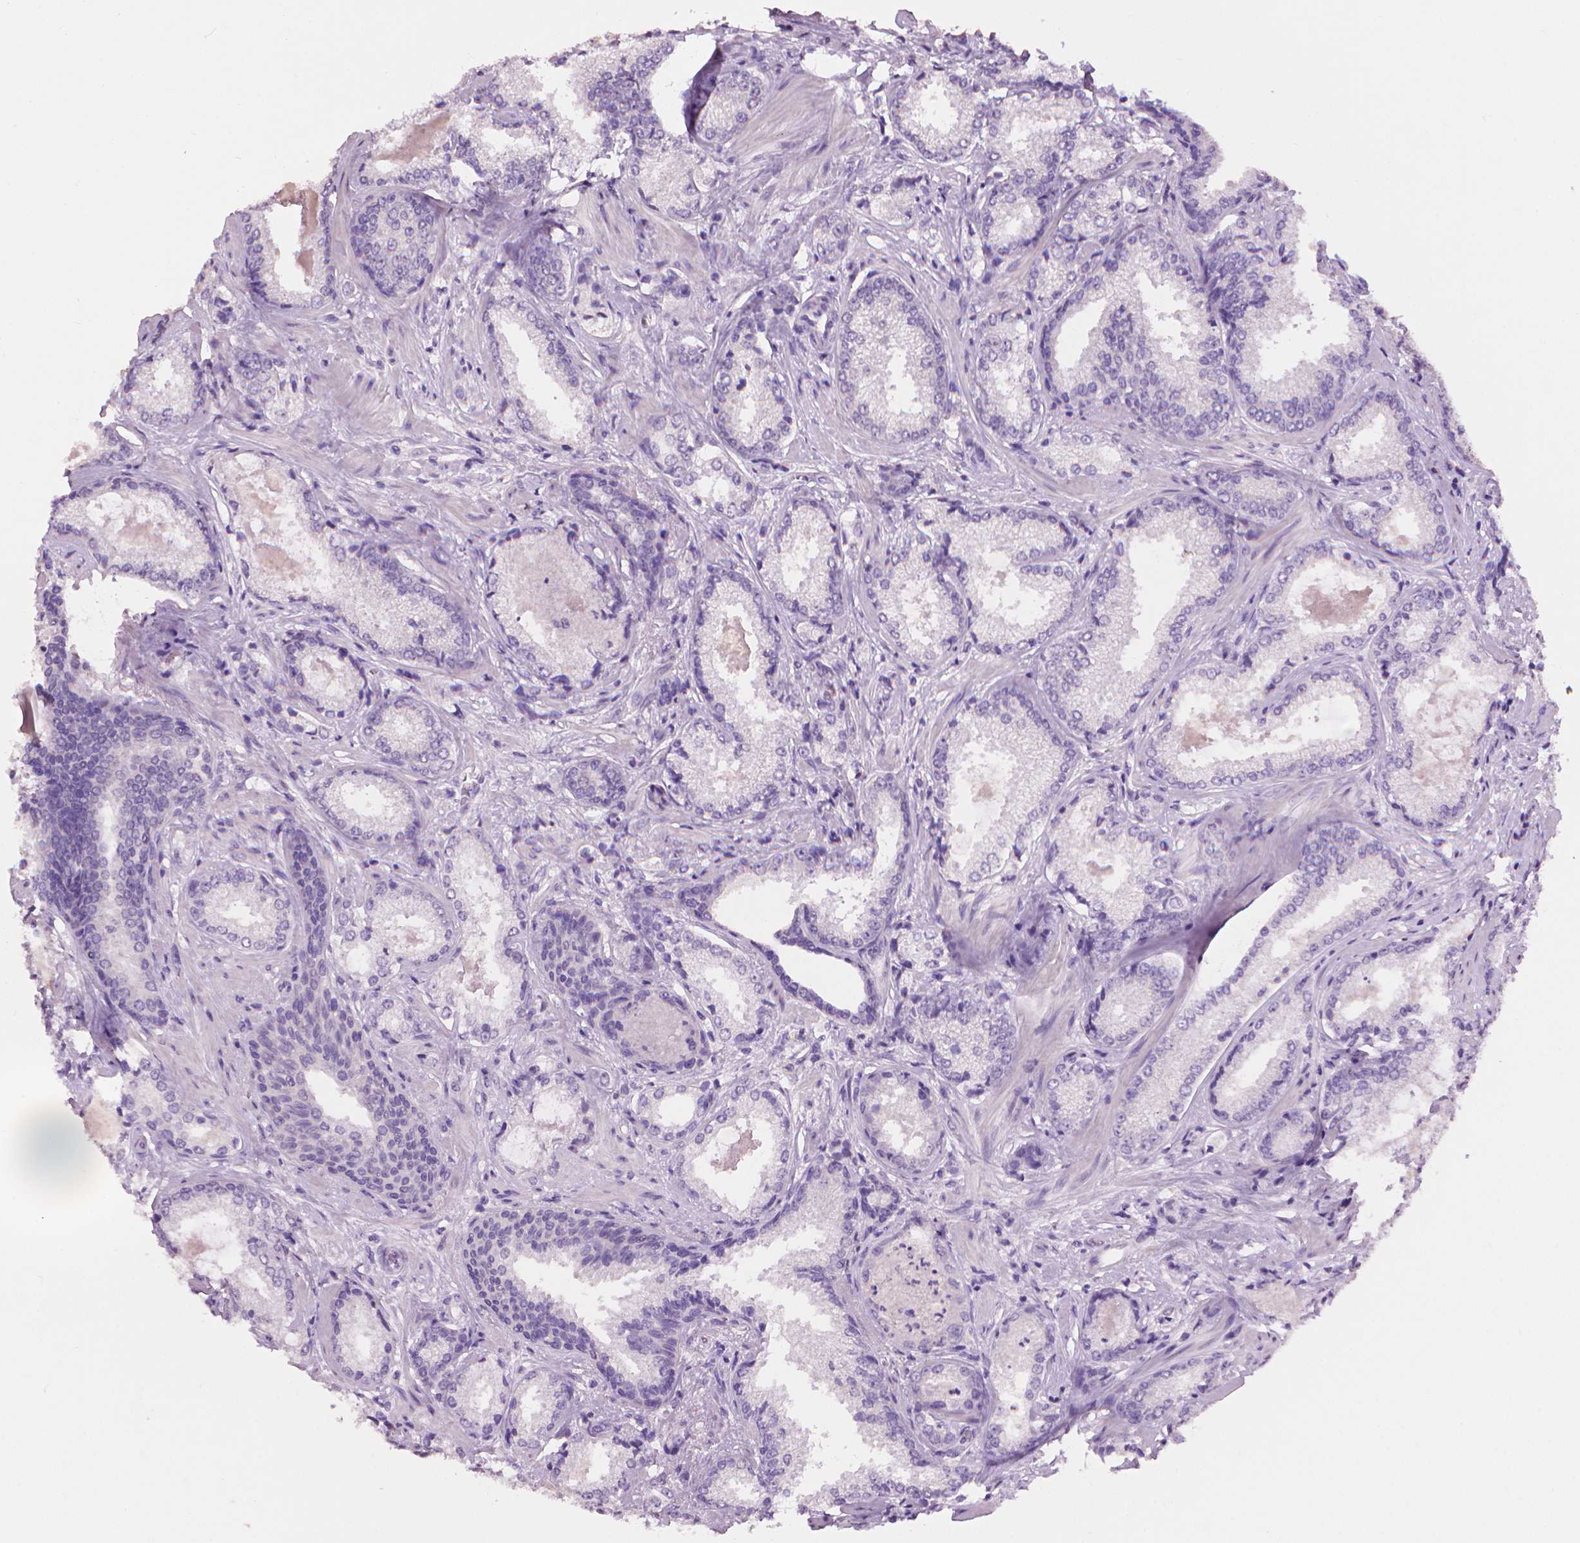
{"staining": {"intensity": "negative", "quantity": "none", "location": "none"}, "tissue": "prostate cancer", "cell_type": "Tumor cells", "image_type": "cancer", "snomed": [{"axis": "morphology", "description": "Adenocarcinoma, Low grade"}, {"axis": "topography", "description": "Prostate"}], "caption": "The immunohistochemistry image has no significant positivity in tumor cells of prostate cancer tissue. (IHC, brightfield microscopy, high magnification).", "gene": "MLANA", "patient": {"sex": "male", "age": 56}}